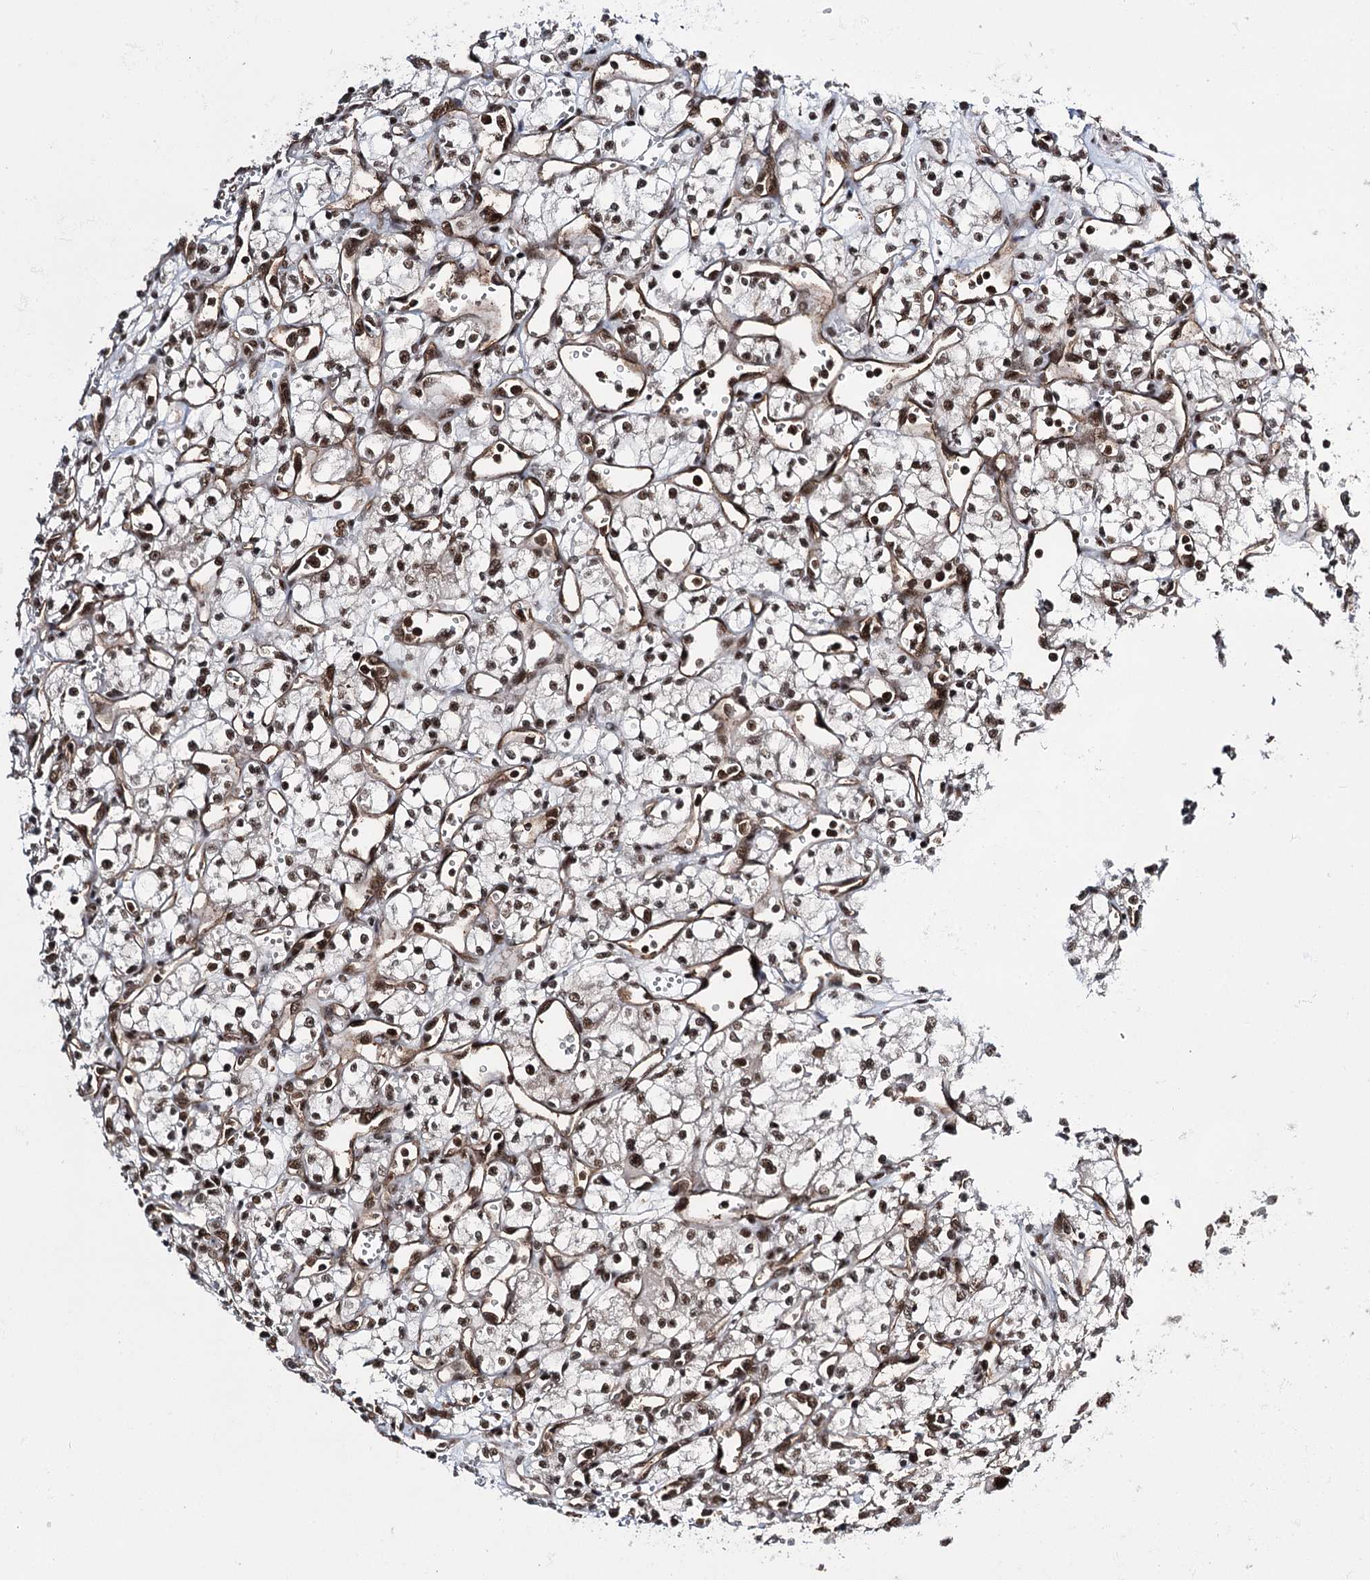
{"staining": {"intensity": "strong", "quantity": "25%-75%", "location": "nuclear"}, "tissue": "renal cancer", "cell_type": "Tumor cells", "image_type": "cancer", "snomed": [{"axis": "morphology", "description": "Adenocarcinoma, NOS"}, {"axis": "topography", "description": "Kidney"}], "caption": "Renal cancer (adenocarcinoma) stained with DAB (3,3'-diaminobenzidine) immunohistochemistry (IHC) exhibits high levels of strong nuclear staining in about 25%-75% of tumor cells.", "gene": "PRPF40A", "patient": {"sex": "male", "age": 59}}